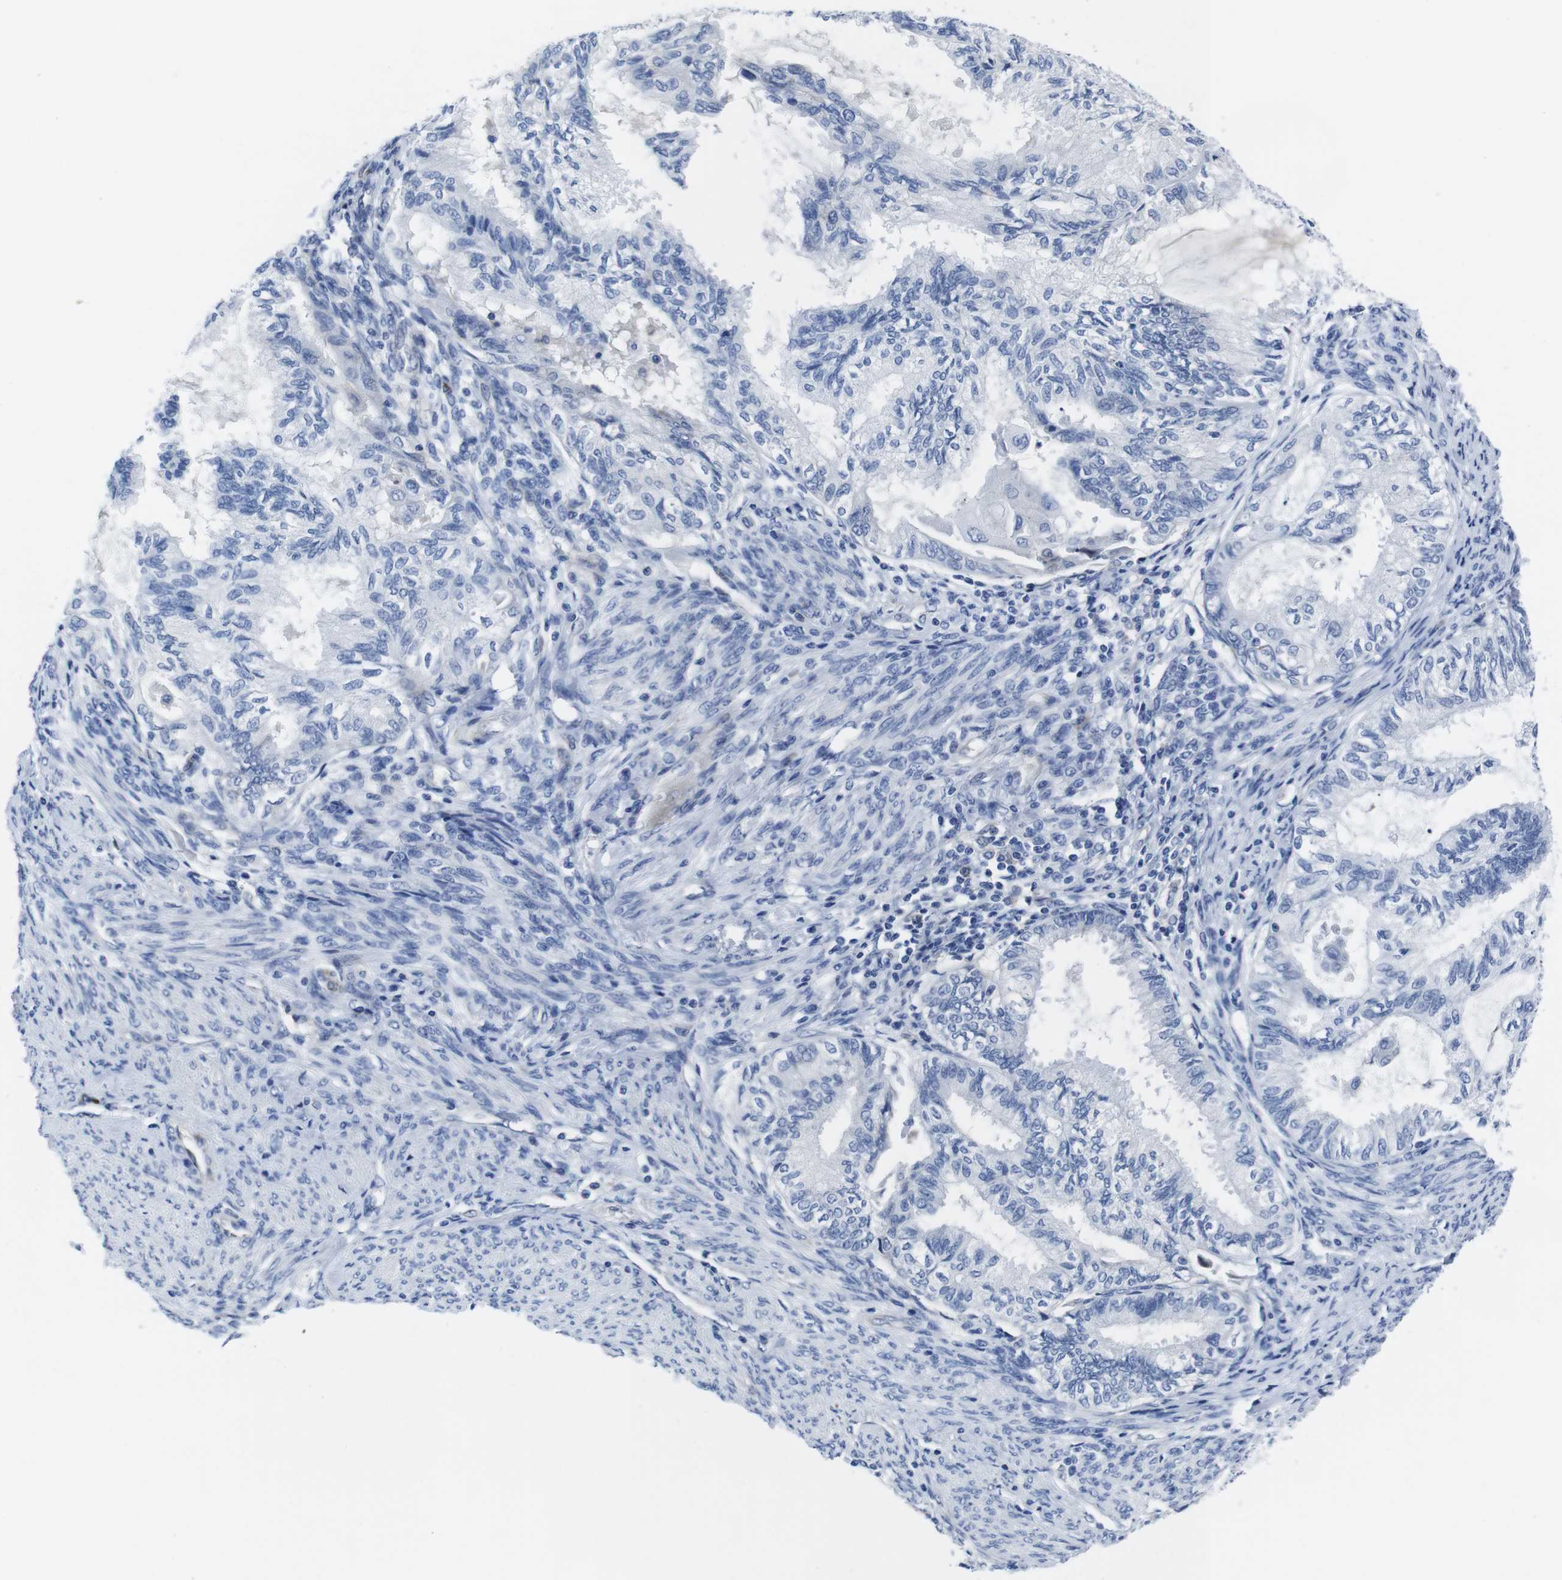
{"staining": {"intensity": "negative", "quantity": "none", "location": "none"}, "tissue": "cervical cancer", "cell_type": "Tumor cells", "image_type": "cancer", "snomed": [{"axis": "morphology", "description": "Normal tissue, NOS"}, {"axis": "morphology", "description": "Adenocarcinoma, NOS"}, {"axis": "topography", "description": "Cervix"}, {"axis": "topography", "description": "Endometrium"}], "caption": "Human cervical cancer stained for a protein using immunohistochemistry displays no staining in tumor cells.", "gene": "EIF4A1", "patient": {"sex": "female", "age": 86}}